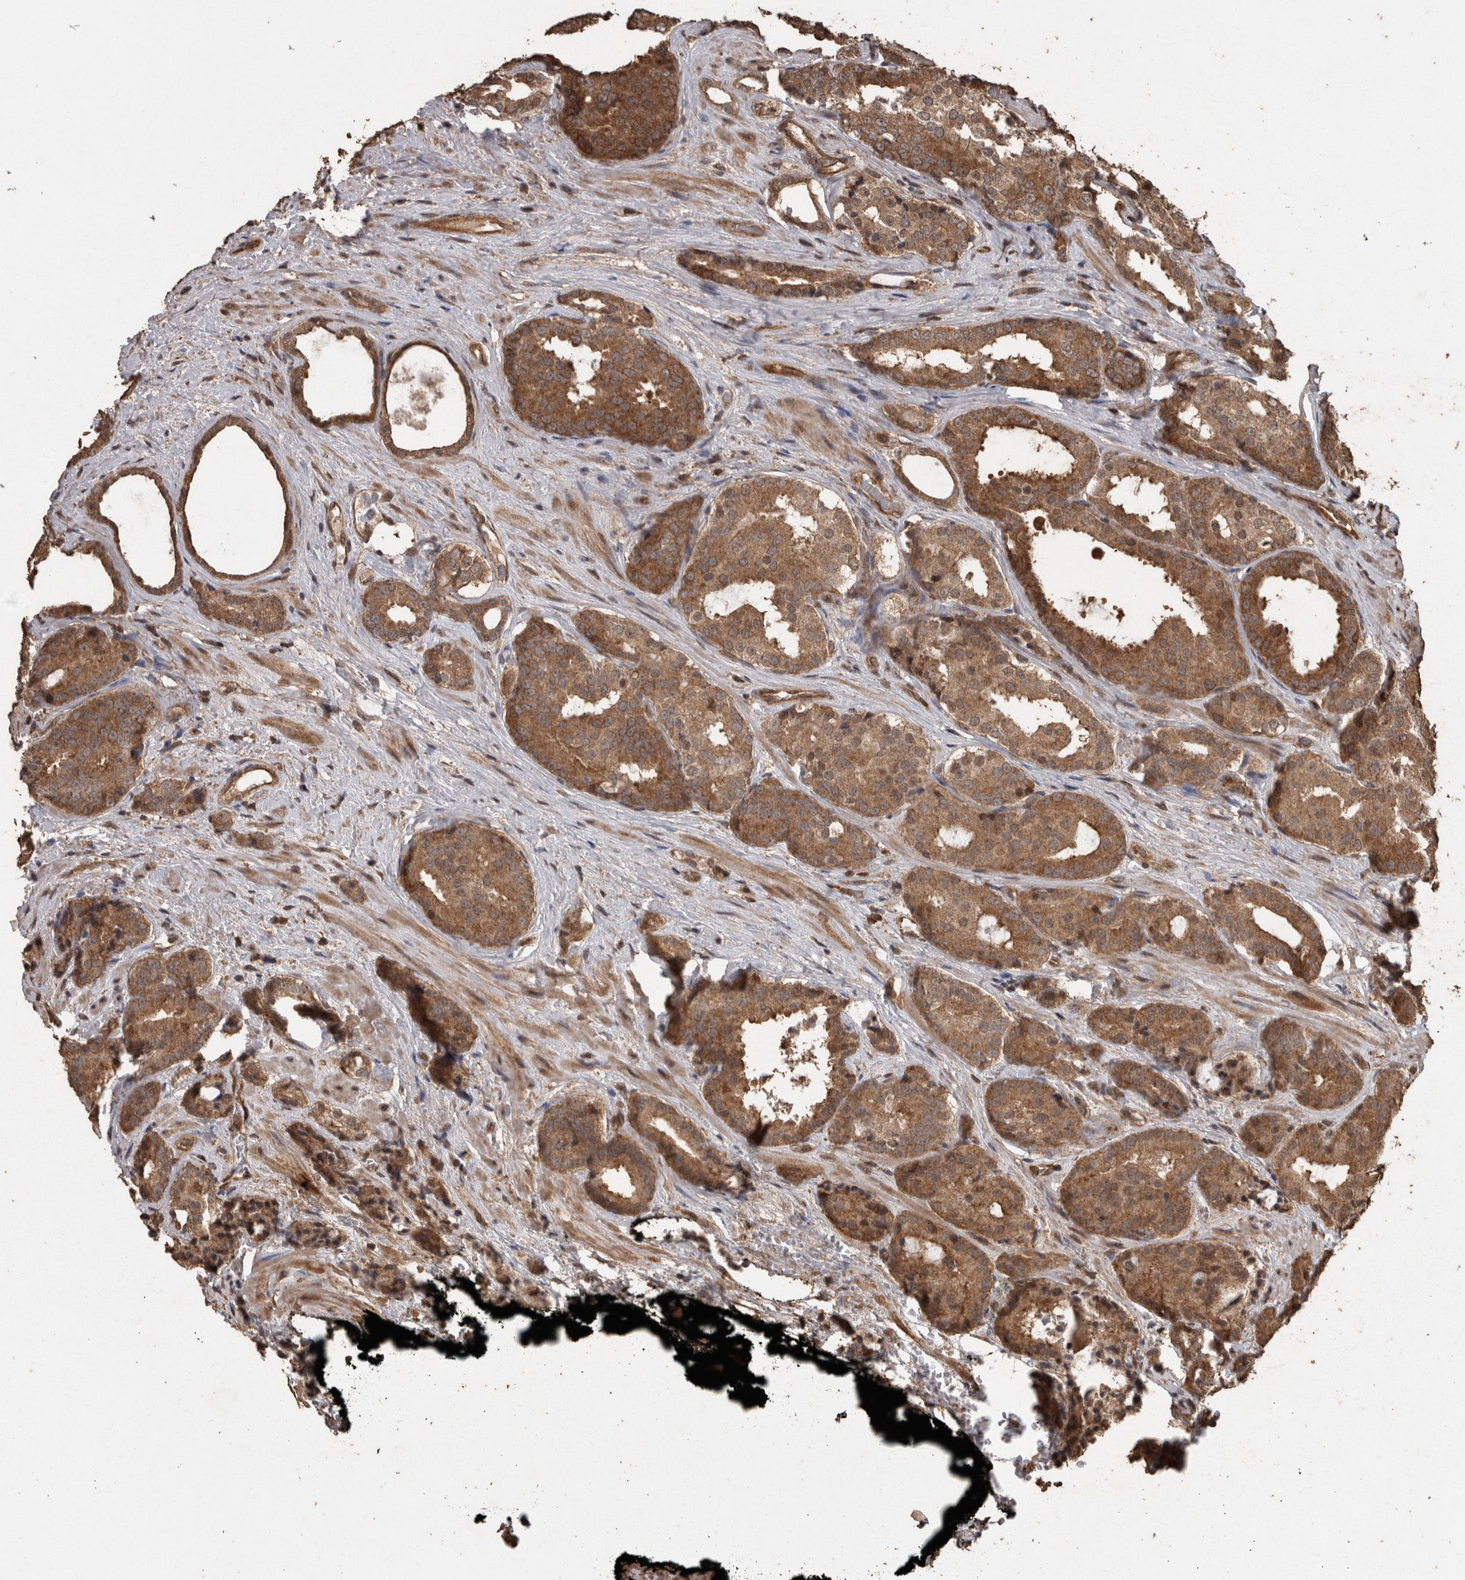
{"staining": {"intensity": "moderate", "quantity": ">75%", "location": "cytoplasmic/membranous"}, "tissue": "prostate cancer", "cell_type": "Tumor cells", "image_type": "cancer", "snomed": [{"axis": "morphology", "description": "Adenocarcinoma, High grade"}, {"axis": "topography", "description": "Prostate"}], "caption": "An image showing moderate cytoplasmic/membranous positivity in approximately >75% of tumor cells in prostate high-grade adenocarcinoma, as visualized by brown immunohistochemical staining.", "gene": "PINK1", "patient": {"sex": "male", "age": 71}}